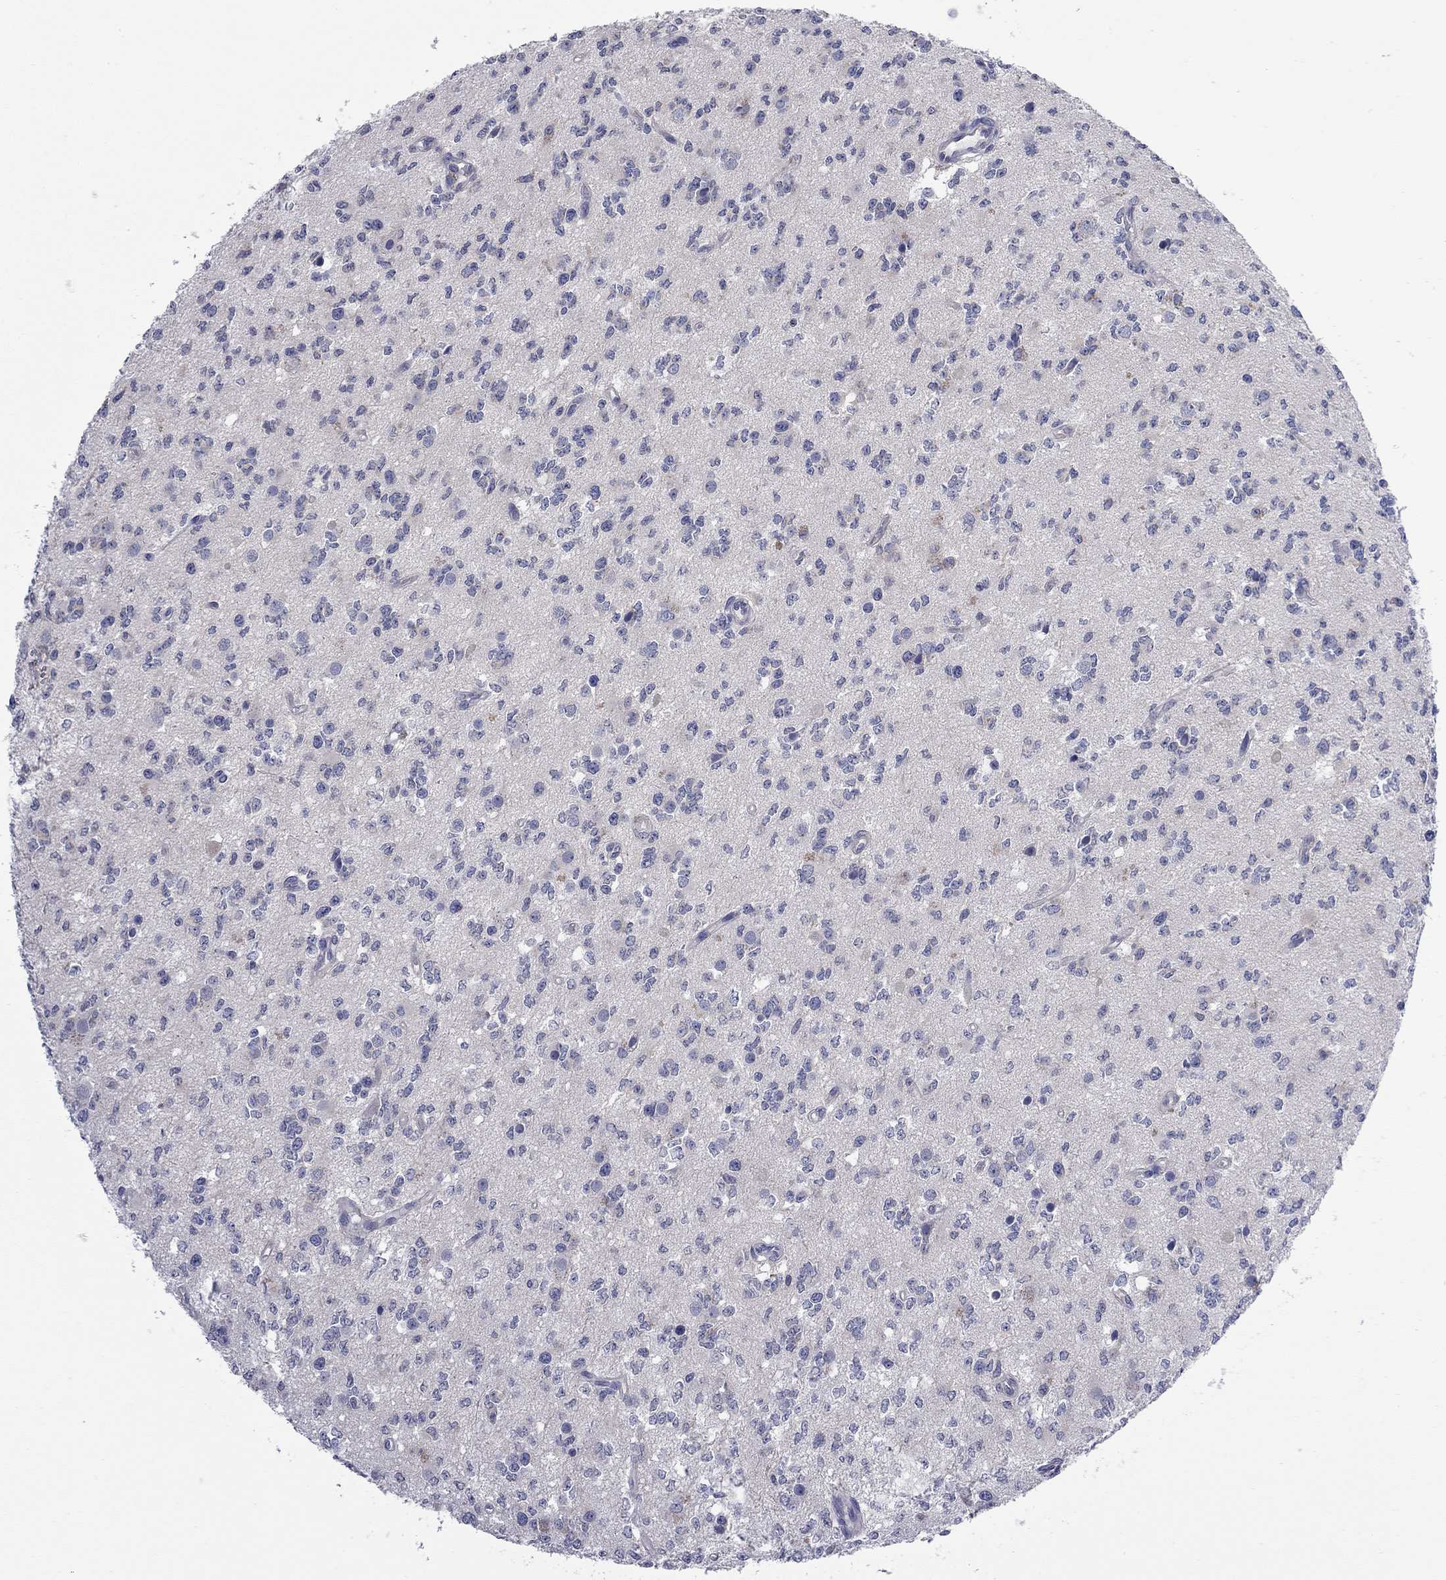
{"staining": {"intensity": "negative", "quantity": "none", "location": "none"}, "tissue": "glioma", "cell_type": "Tumor cells", "image_type": "cancer", "snomed": [{"axis": "morphology", "description": "Glioma, malignant, Low grade"}, {"axis": "topography", "description": "Brain"}], "caption": "Immunohistochemistry (IHC) histopathology image of neoplastic tissue: human glioma stained with DAB (3,3'-diaminobenzidine) reveals no significant protein positivity in tumor cells.", "gene": "ABCB4", "patient": {"sex": "female", "age": 45}}